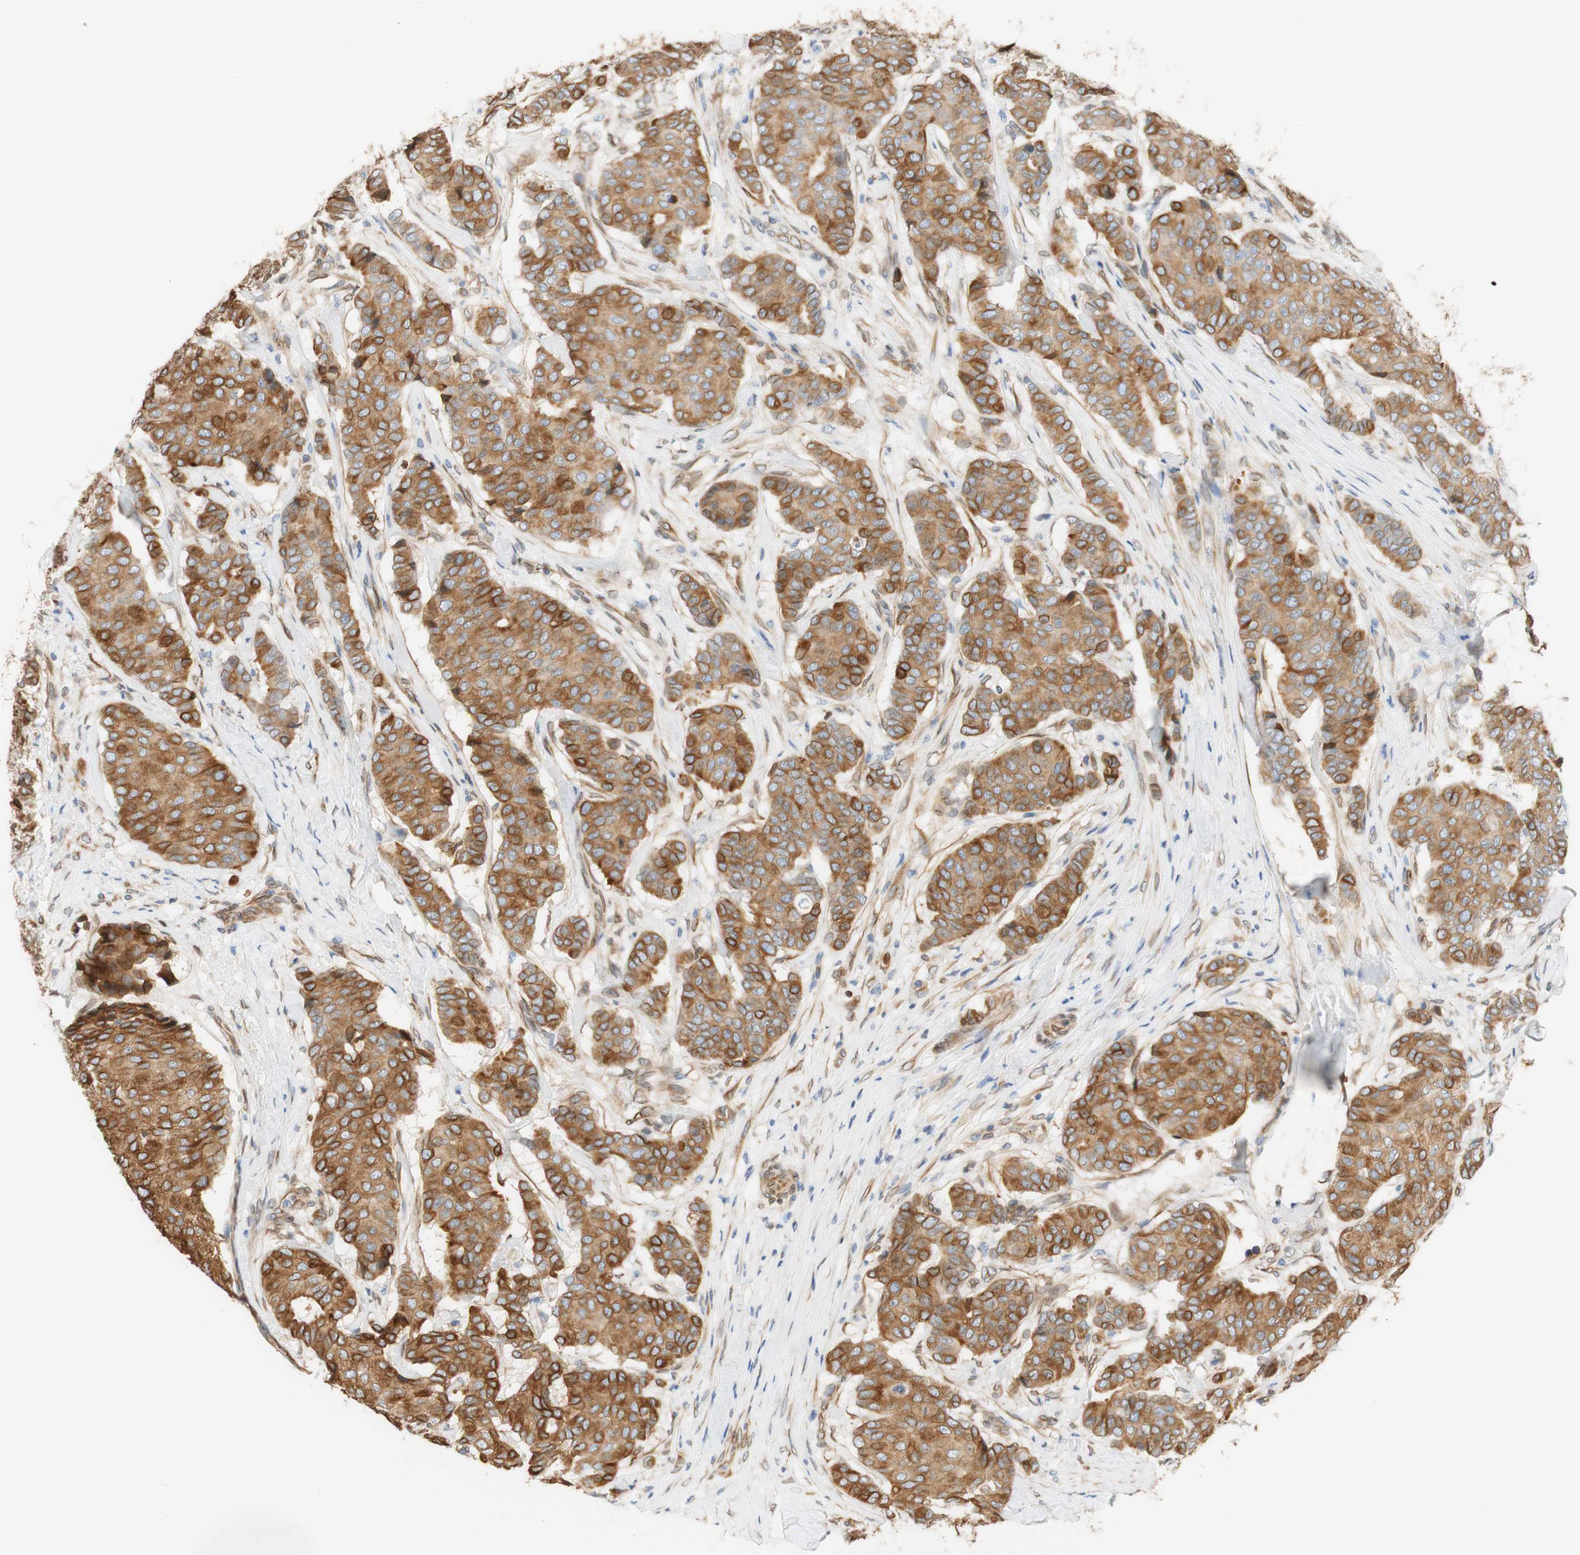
{"staining": {"intensity": "moderate", "quantity": ">75%", "location": "cytoplasmic/membranous"}, "tissue": "breast cancer", "cell_type": "Tumor cells", "image_type": "cancer", "snomed": [{"axis": "morphology", "description": "Duct carcinoma"}, {"axis": "topography", "description": "Breast"}], "caption": "High-magnification brightfield microscopy of breast cancer (invasive ductal carcinoma) stained with DAB (3,3'-diaminobenzidine) (brown) and counterstained with hematoxylin (blue). tumor cells exhibit moderate cytoplasmic/membranous positivity is present in about>75% of cells. (DAB IHC with brightfield microscopy, high magnification).", "gene": "ENDOD1", "patient": {"sex": "female", "age": 75}}